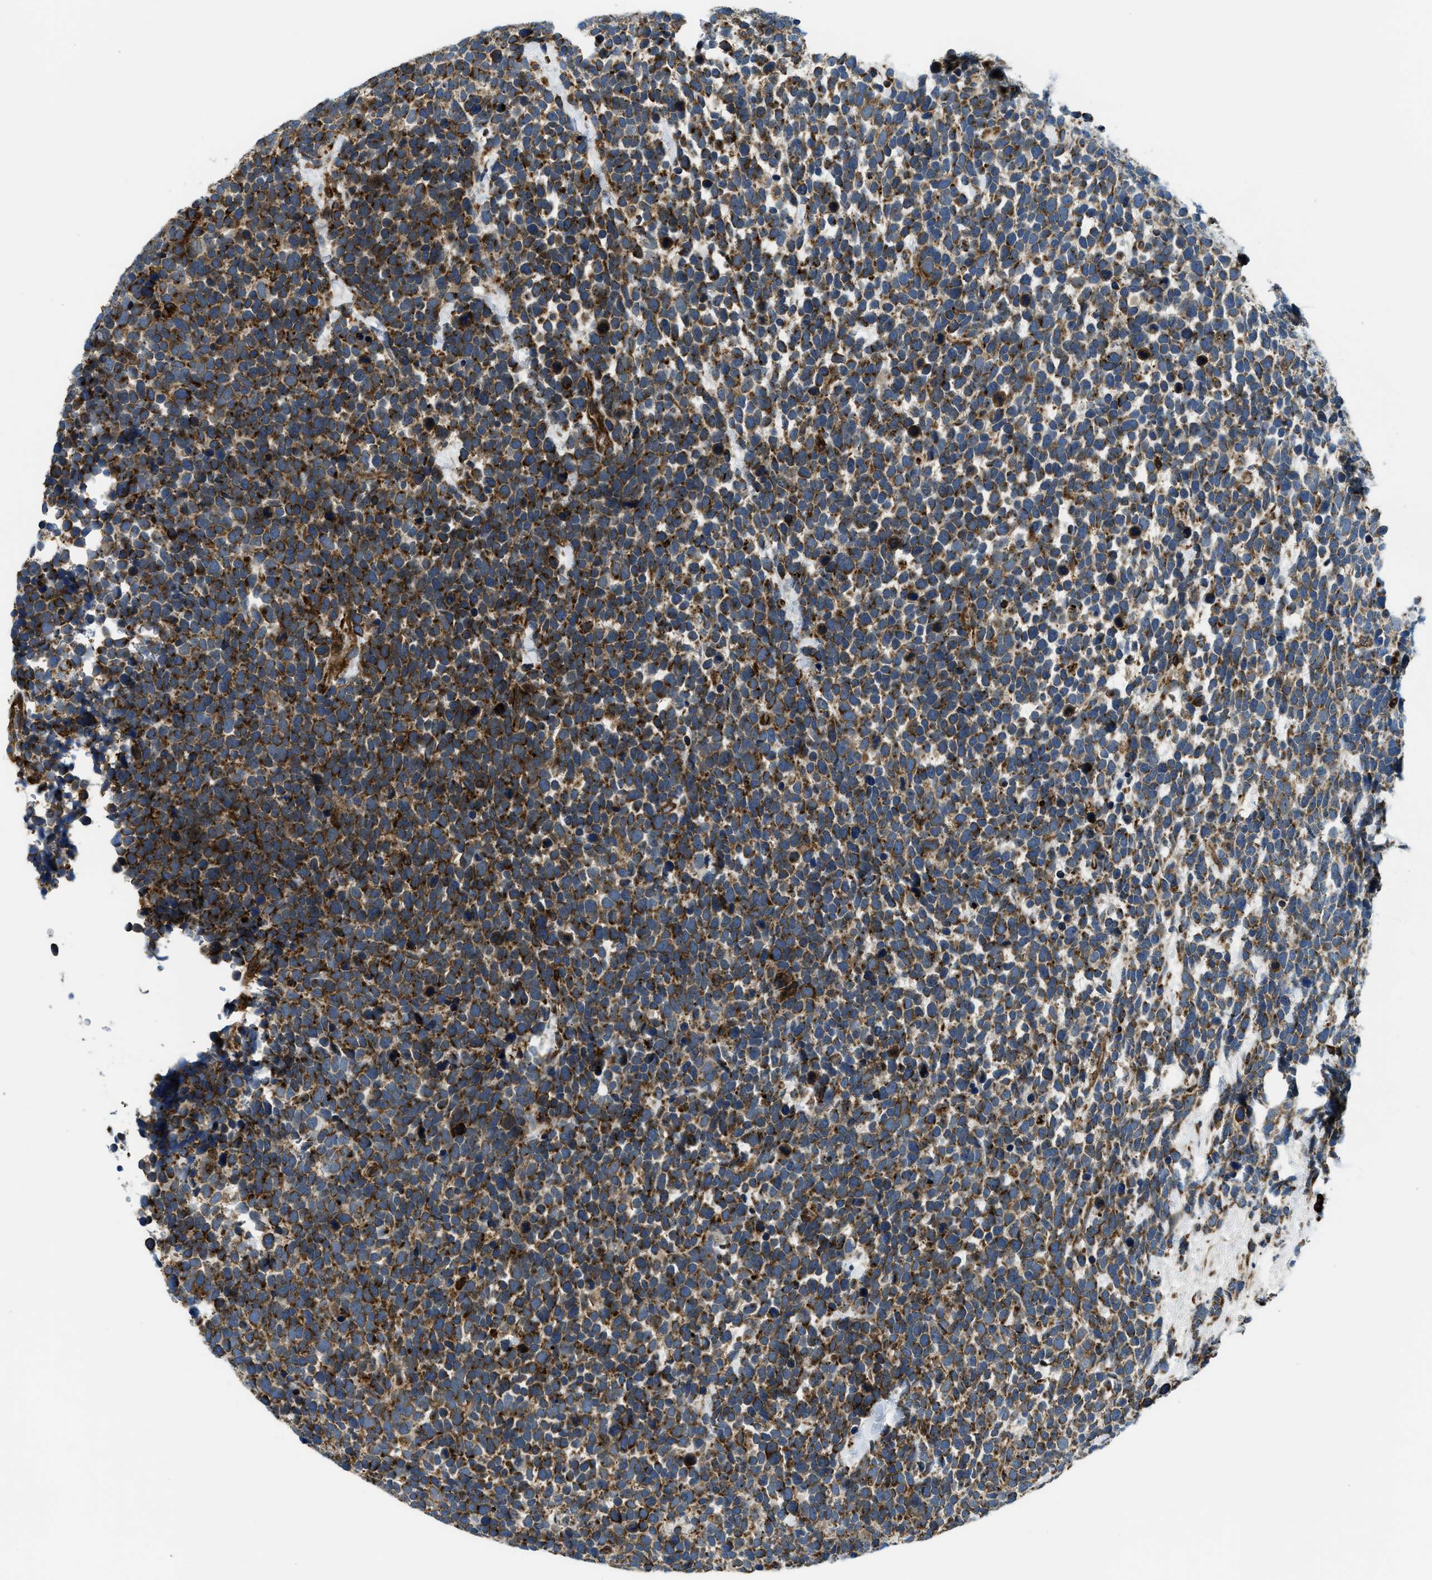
{"staining": {"intensity": "moderate", "quantity": "25%-75%", "location": "cytoplasmic/membranous"}, "tissue": "urothelial cancer", "cell_type": "Tumor cells", "image_type": "cancer", "snomed": [{"axis": "morphology", "description": "Urothelial carcinoma, High grade"}, {"axis": "topography", "description": "Urinary bladder"}], "caption": "This photomicrograph demonstrates high-grade urothelial carcinoma stained with IHC to label a protein in brown. The cytoplasmic/membranous of tumor cells show moderate positivity for the protein. Nuclei are counter-stained blue.", "gene": "CSPG4", "patient": {"sex": "female", "age": 82}}